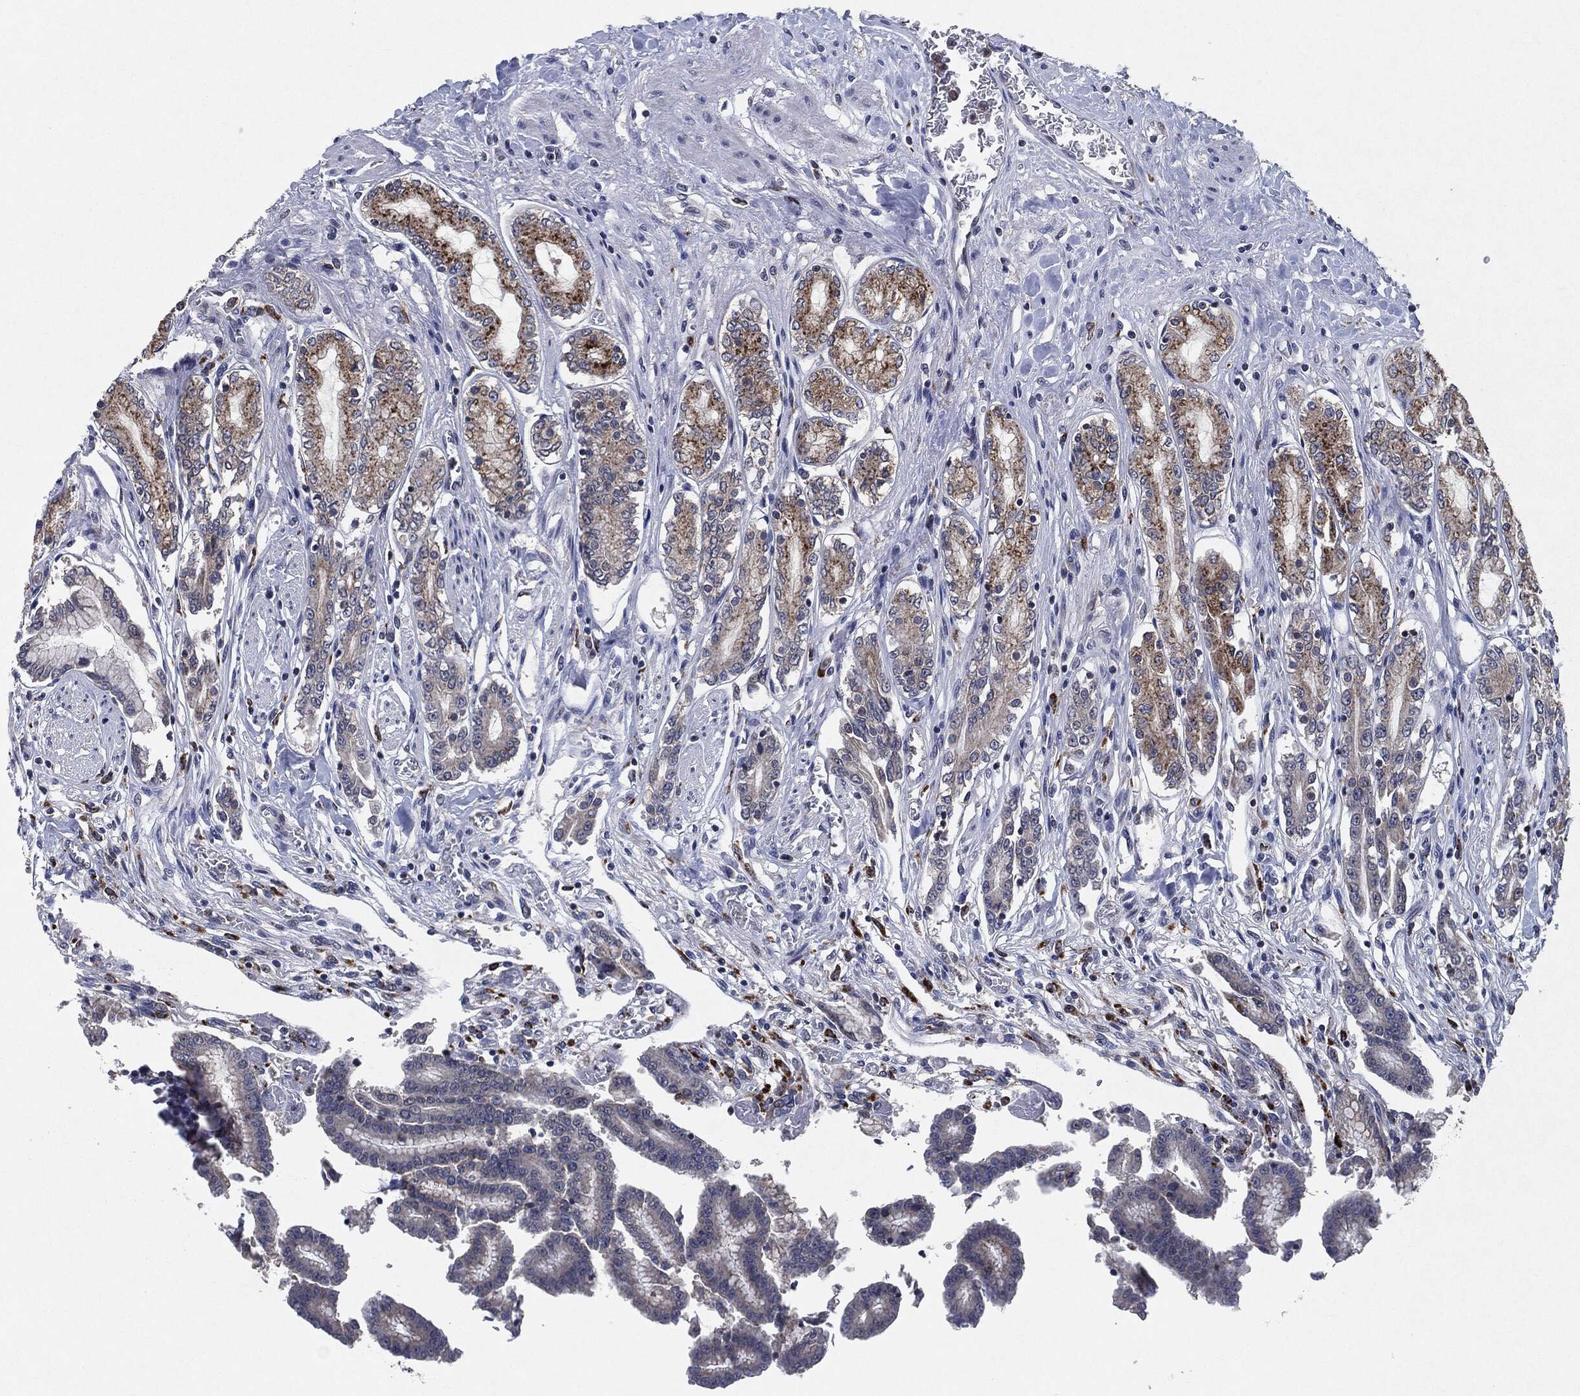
{"staining": {"intensity": "strong", "quantity": "<25%", "location": "nuclear"}, "tissue": "stomach", "cell_type": "Glandular cells", "image_type": "normal", "snomed": [{"axis": "morphology", "description": "Normal tissue, NOS"}, {"axis": "morphology", "description": "Adenocarcinoma, NOS"}, {"axis": "morphology", "description": "Adenocarcinoma, High grade"}, {"axis": "topography", "description": "Stomach, upper"}, {"axis": "topography", "description": "Stomach"}], "caption": "Protein expression by IHC shows strong nuclear positivity in about <25% of glandular cells in normal stomach.", "gene": "SLC31A2", "patient": {"sex": "female", "age": 65}}